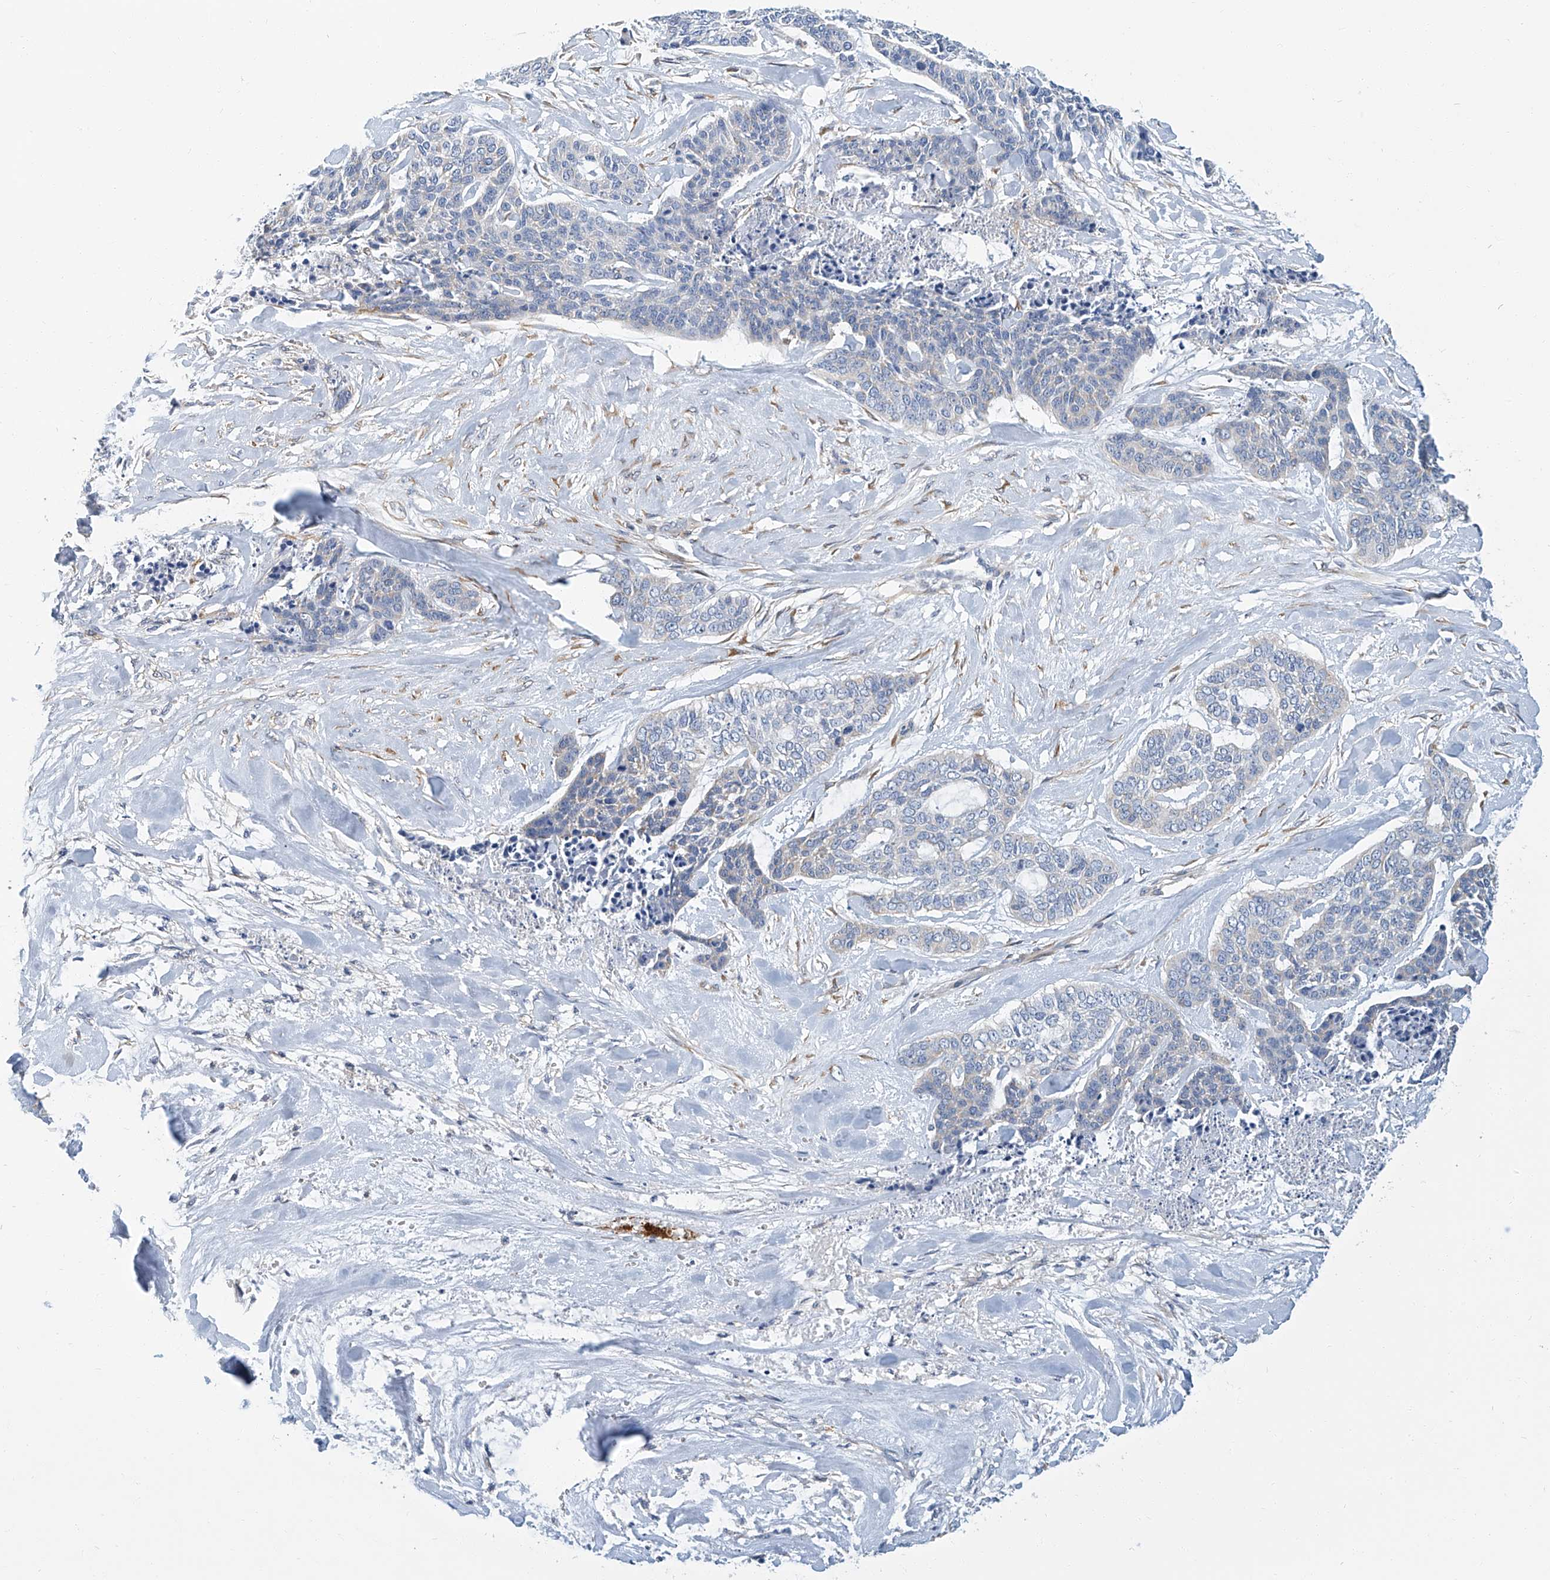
{"staining": {"intensity": "negative", "quantity": "none", "location": "none"}, "tissue": "skin cancer", "cell_type": "Tumor cells", "image_type": "cancer", "snomed": [{"axis": "morphology", "description": "Basal cell carcinoma"}, {"axis": "topography", "description": "Skin"}], "caption": "The image displays no significant expression in tumor cells of basal cell carcinoma (skin).", "gene": "PSMB10", "patient": {"sex": "female", "age": 64}}